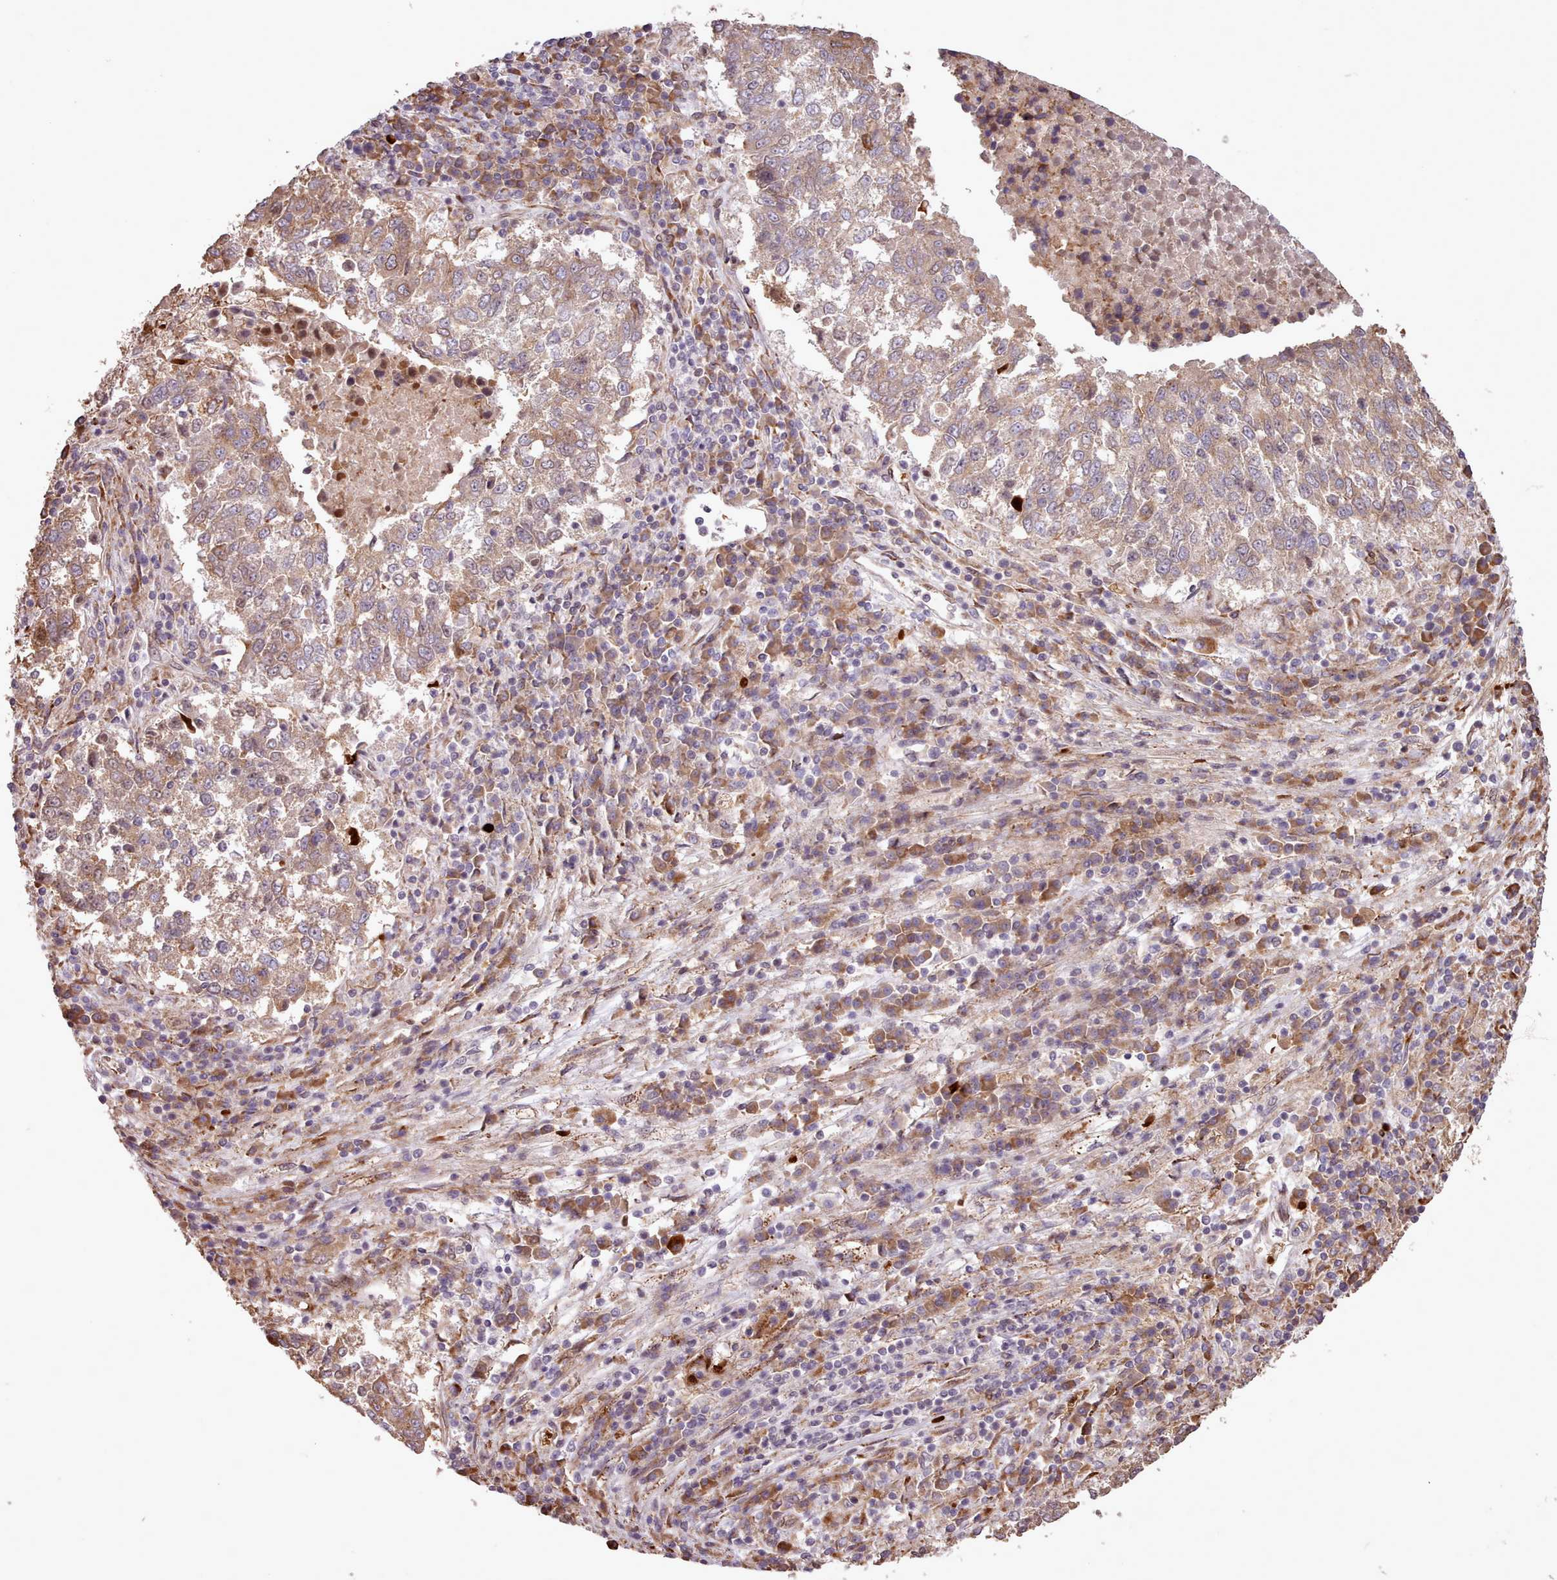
{"staining": {"intensity": "weak", "quantity": ">75%", "location": "cytoplasmic/membranous"}, "tissue": "lung cancer", "cell_type": "Tumor cells", "image_type": "cancer", "snomed": [{"axis": "morphology", "description": "Squamous cell carcinoma, NOS"}, {"axis": "topography", "description": "Lung"}], "caption": "This is an image of immunohistochemistry staining of lung cancer, which shows weak expression in the cytoplasmic/membranous of tumor cells.", "gene": "CABP1", "patient": {"sex": "male", "age": 73}}